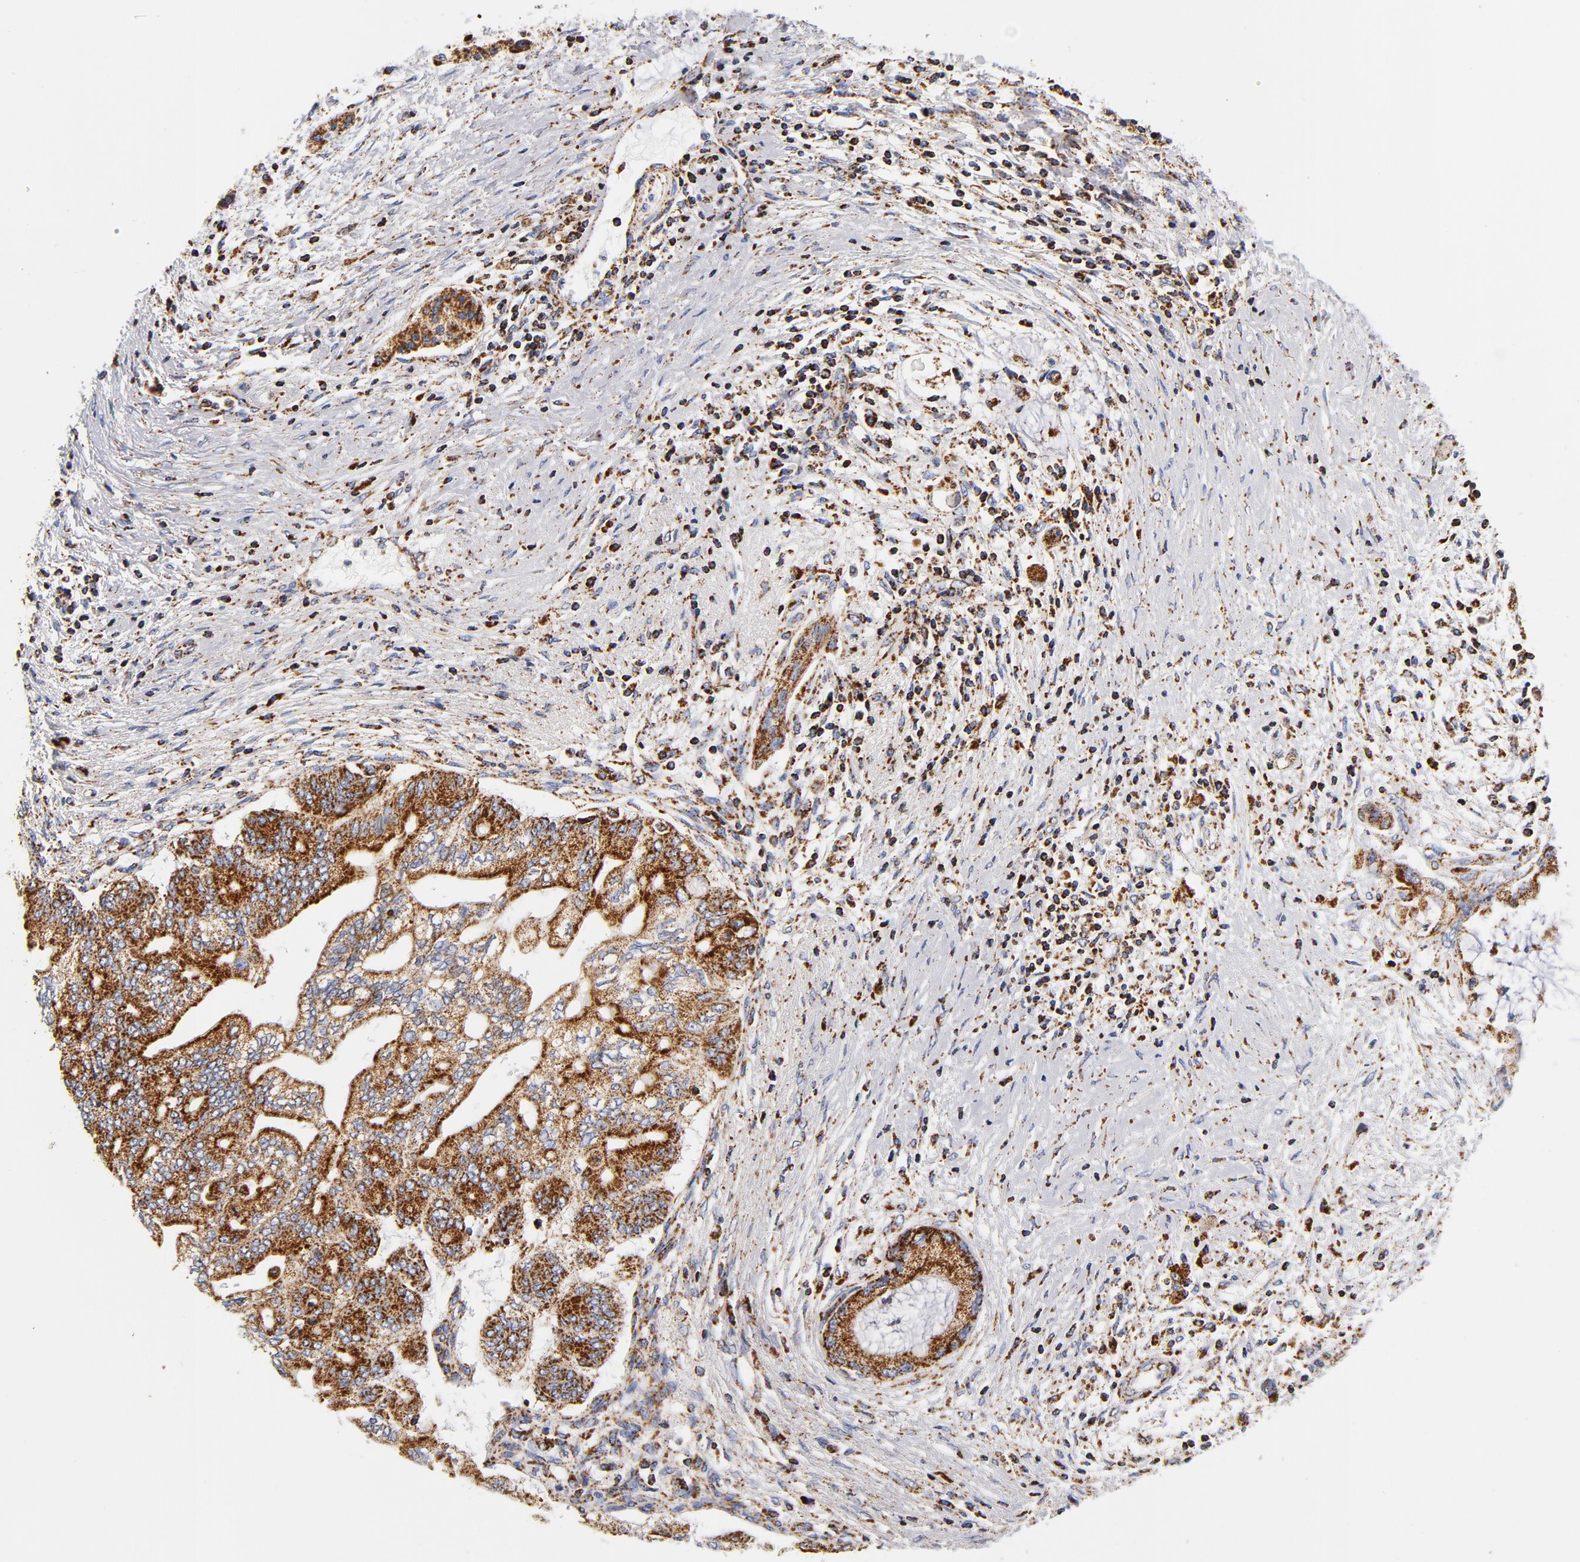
{"staining": {"intensity": "strong", "quantity": ">75%", "location": "cytoplasmic/membranous"}, "tissue": "pancreatic cancer", "cell_type": "Tumor cells", "image_type": "cancer", "snomed": [{"axis": "morphology", "description": "Adenocarcinoma, NOS"}, {"axis": "topography", "description": "Pancreas"}], "caption": "Protein expression analysis of pancreatic cancer shows strong cytoplasmic/membranous positivity in about >75% of tumor cells.", "gene": "ECHS1", "patient": {"sex": "female", "age": 59}}